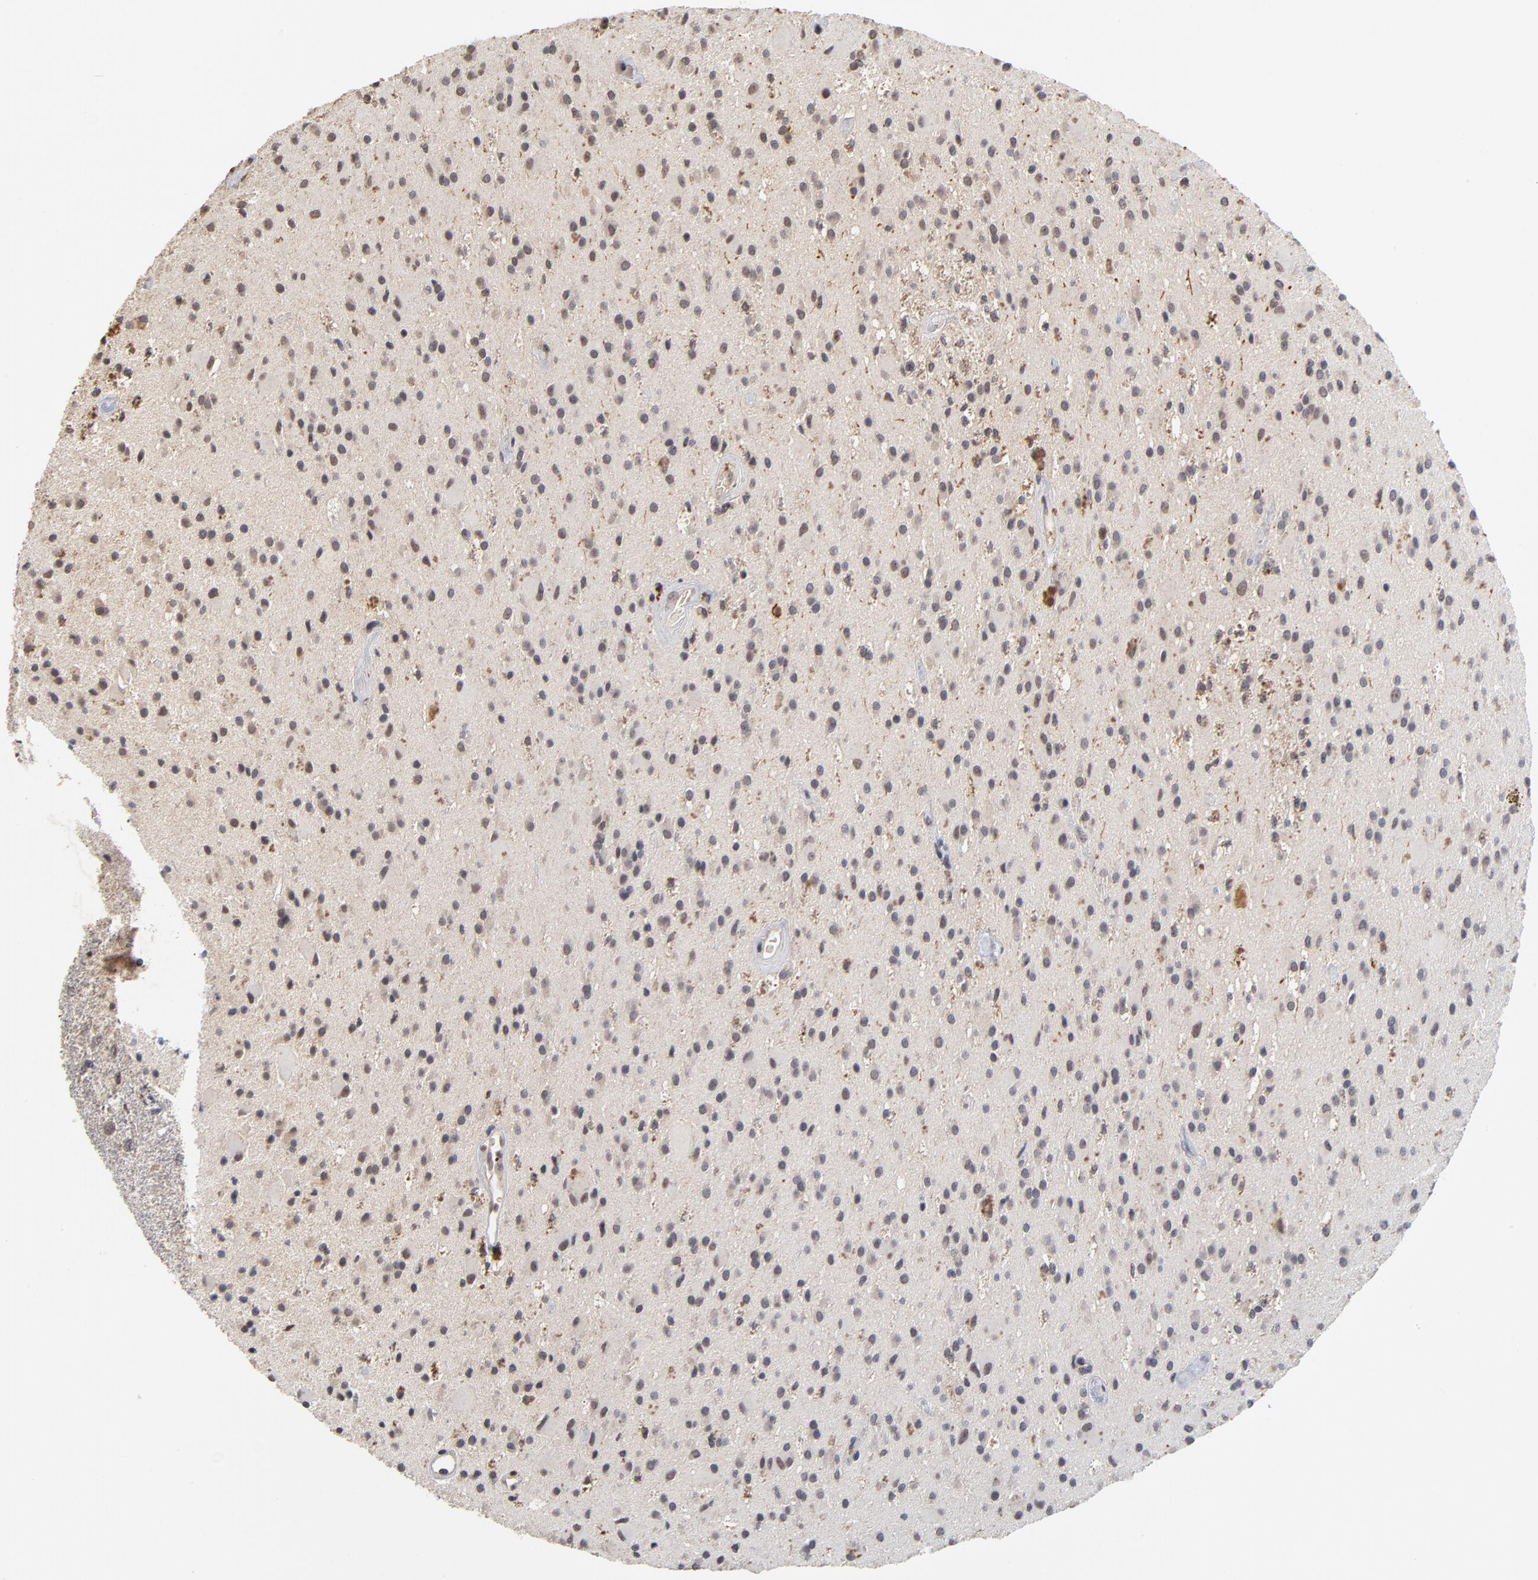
{"staining": {"intensity": "moderate", "quantity": "<25%", "location": "cytoplasmic/membranous,nuclear"}, "tissue": "glioma", "cell_type": "Tumor cells", "image_type": "cancer", "snomed": [{"axis": "morphology", "description": "Glioma, malignant, Low grade"}, {"axis": "topography", "description": "Brain"}], "caption": "Protein staining of glioma tissue displays moderate cytoplasmic/membranous and nuclear expression in approximately <25% of tumor cells.", "gene": "WSB1", "patient": {"sex": "male", "age": 58}}